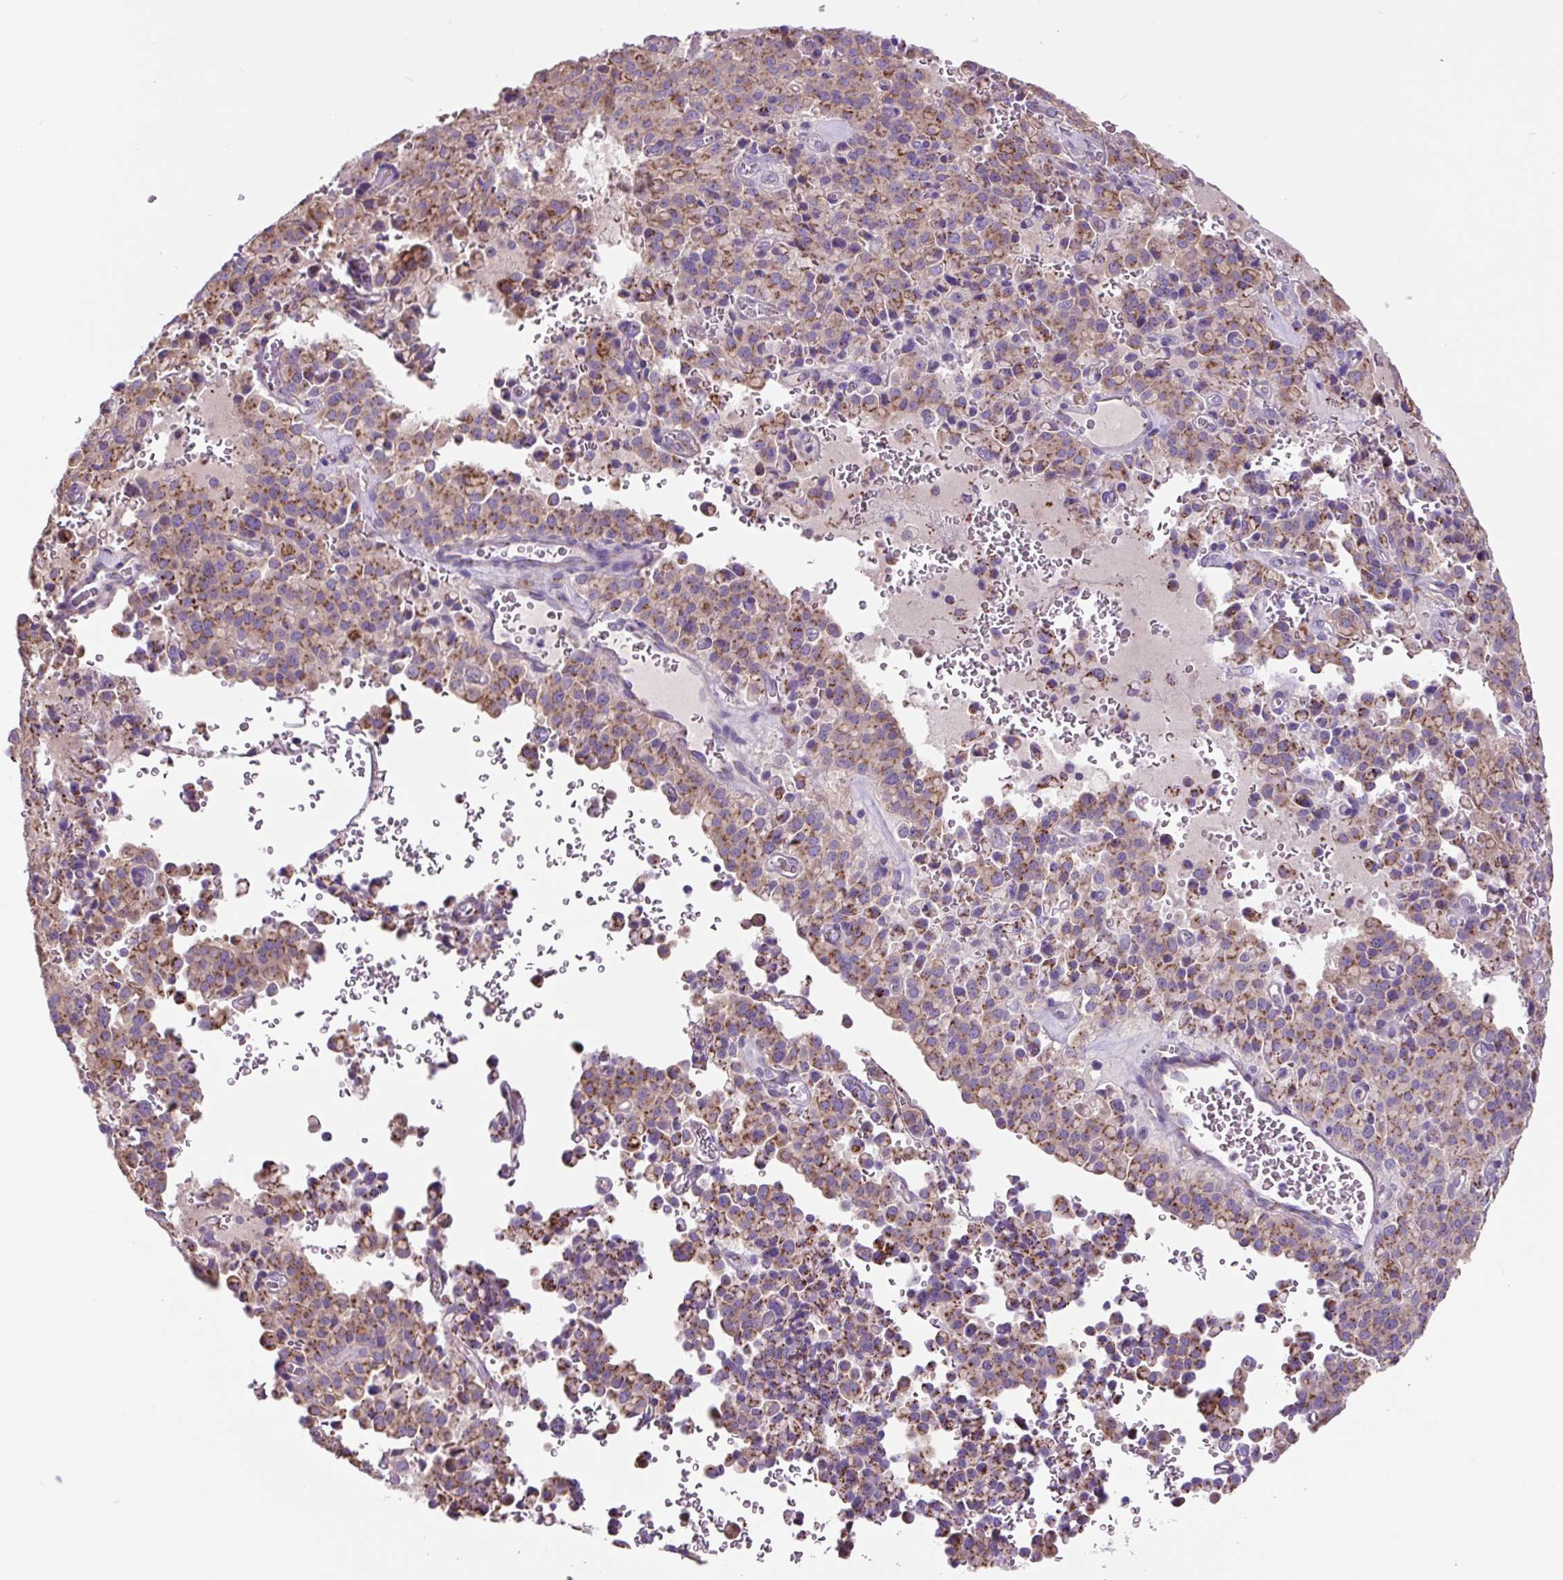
{"staining": {"intensity": "moderate", "quantity": ">75%", "location": "cytoplasmic/membranous"}, "tissue": "pancreatic cancer", "cell_type": "Tumor cells", "image_type": "cancer", "snomed": [{"axis": "morphology", "description": "Adenocarcinoma, NOS"}, {"axis": "topography", "description": "Pancreas"}], "caption": "IHC of human pancreatic adenocarcinoma demonstrates medium levels of moderate cytoplasmic/membranous positivity in approximately >75% of tumor cells.", "gene": "GORASP1", "patient": {"sex": "male", "age": 65}}